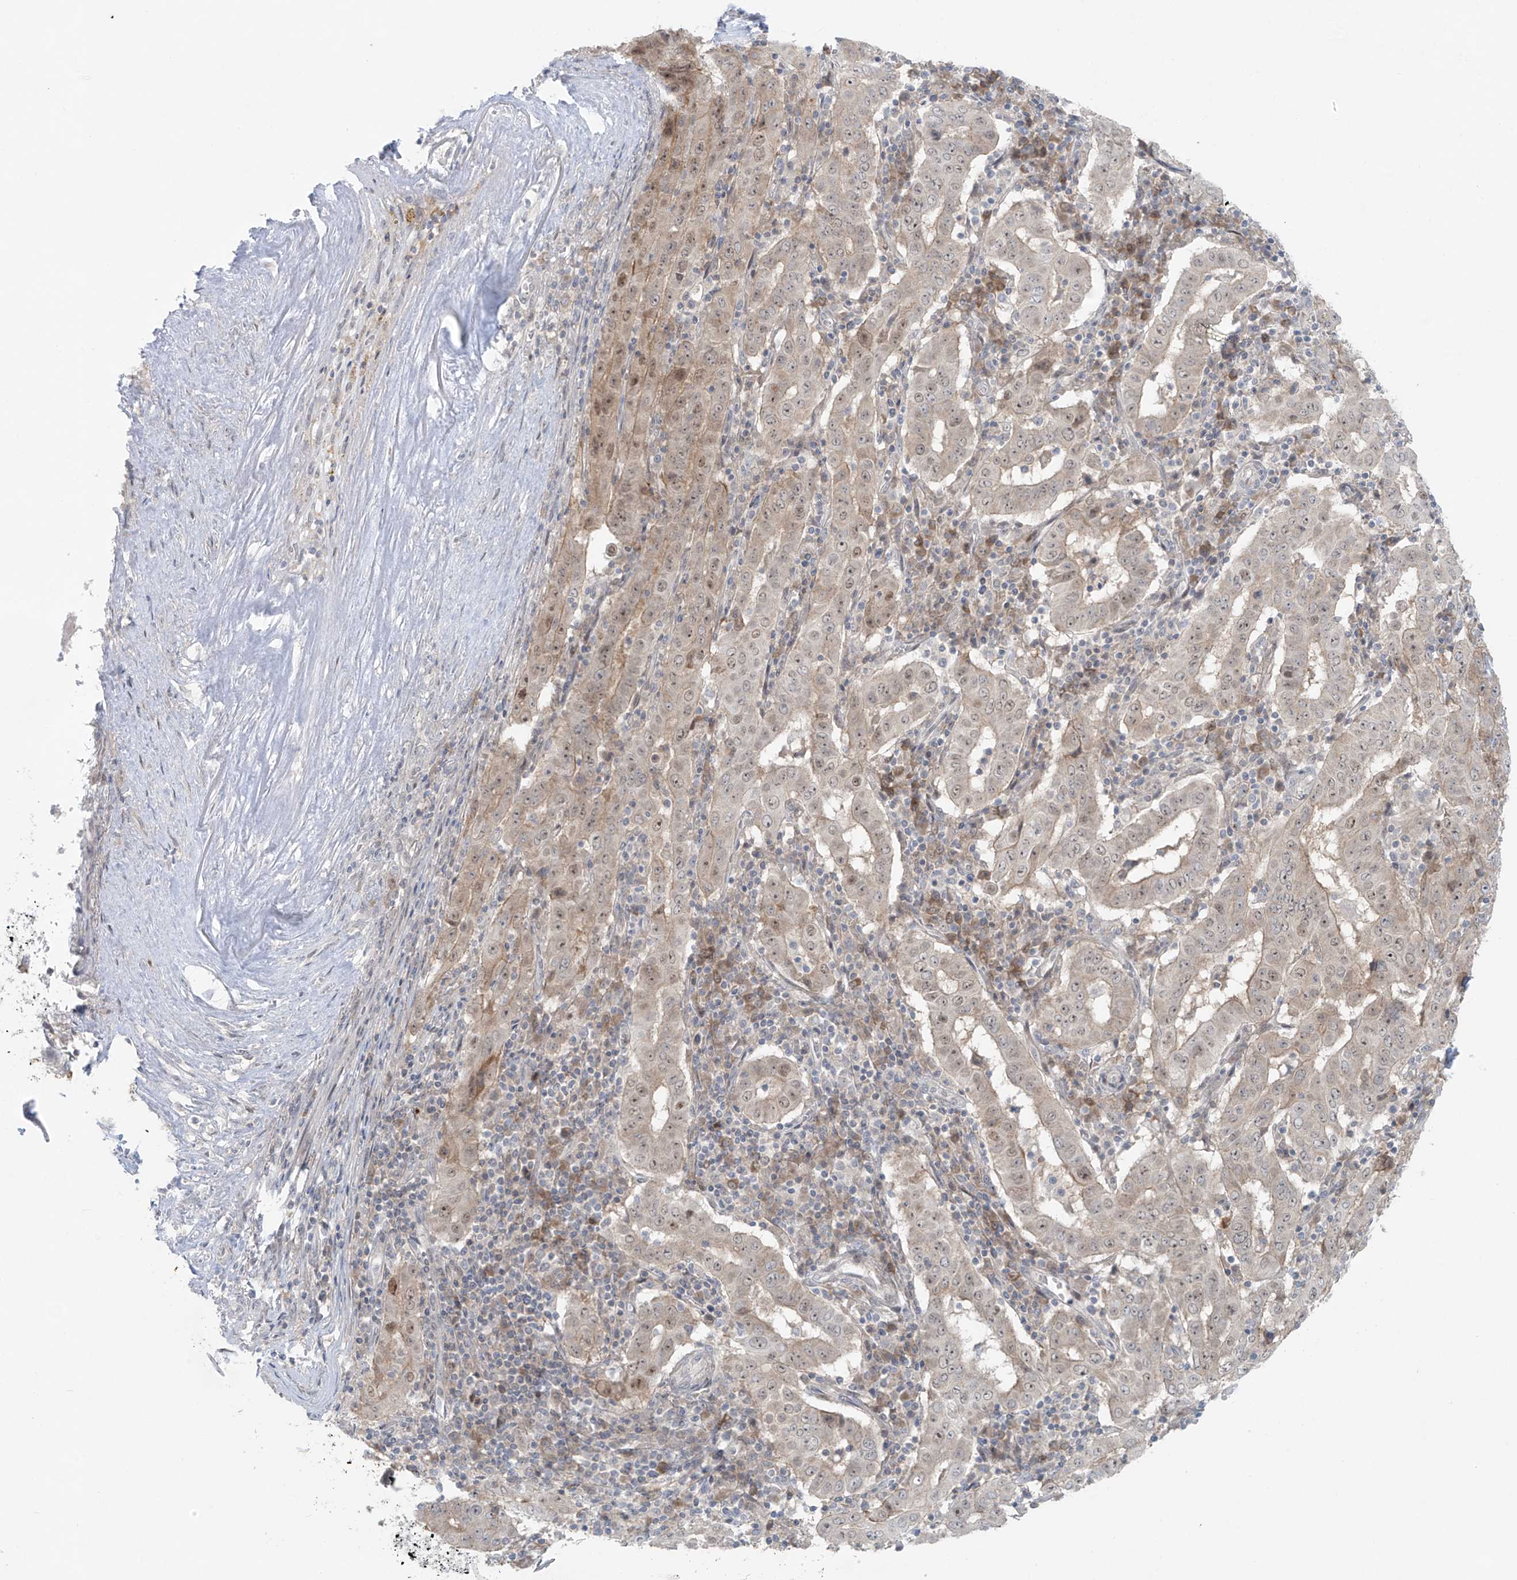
{"staining": {"intensity": "weak", "quantity": "25%-75%", "location": "cytoplasmic/membranous,nuclear"}, "tissue": "pancreatic cancer", "cell_type": "Tumor cells", "image_type": "cancer", "snomed": [{"axis": "morphology", "description": "Adenocarcinoma, NOS"}, {"axis": "topography", "description": "Pancreas"}], "caption": "Protein staining of adenocarcinoma (pancreatic) tissue displays weak cytoplasmic/membranous and nuclear staining in about 25%-75% of tumor cells. Immunohistochemistry (ihc) stains the protein in brown and the nuclei are stained blue.", "gene": "PPAT", "patient": {"sex": "male", "age": 63}}